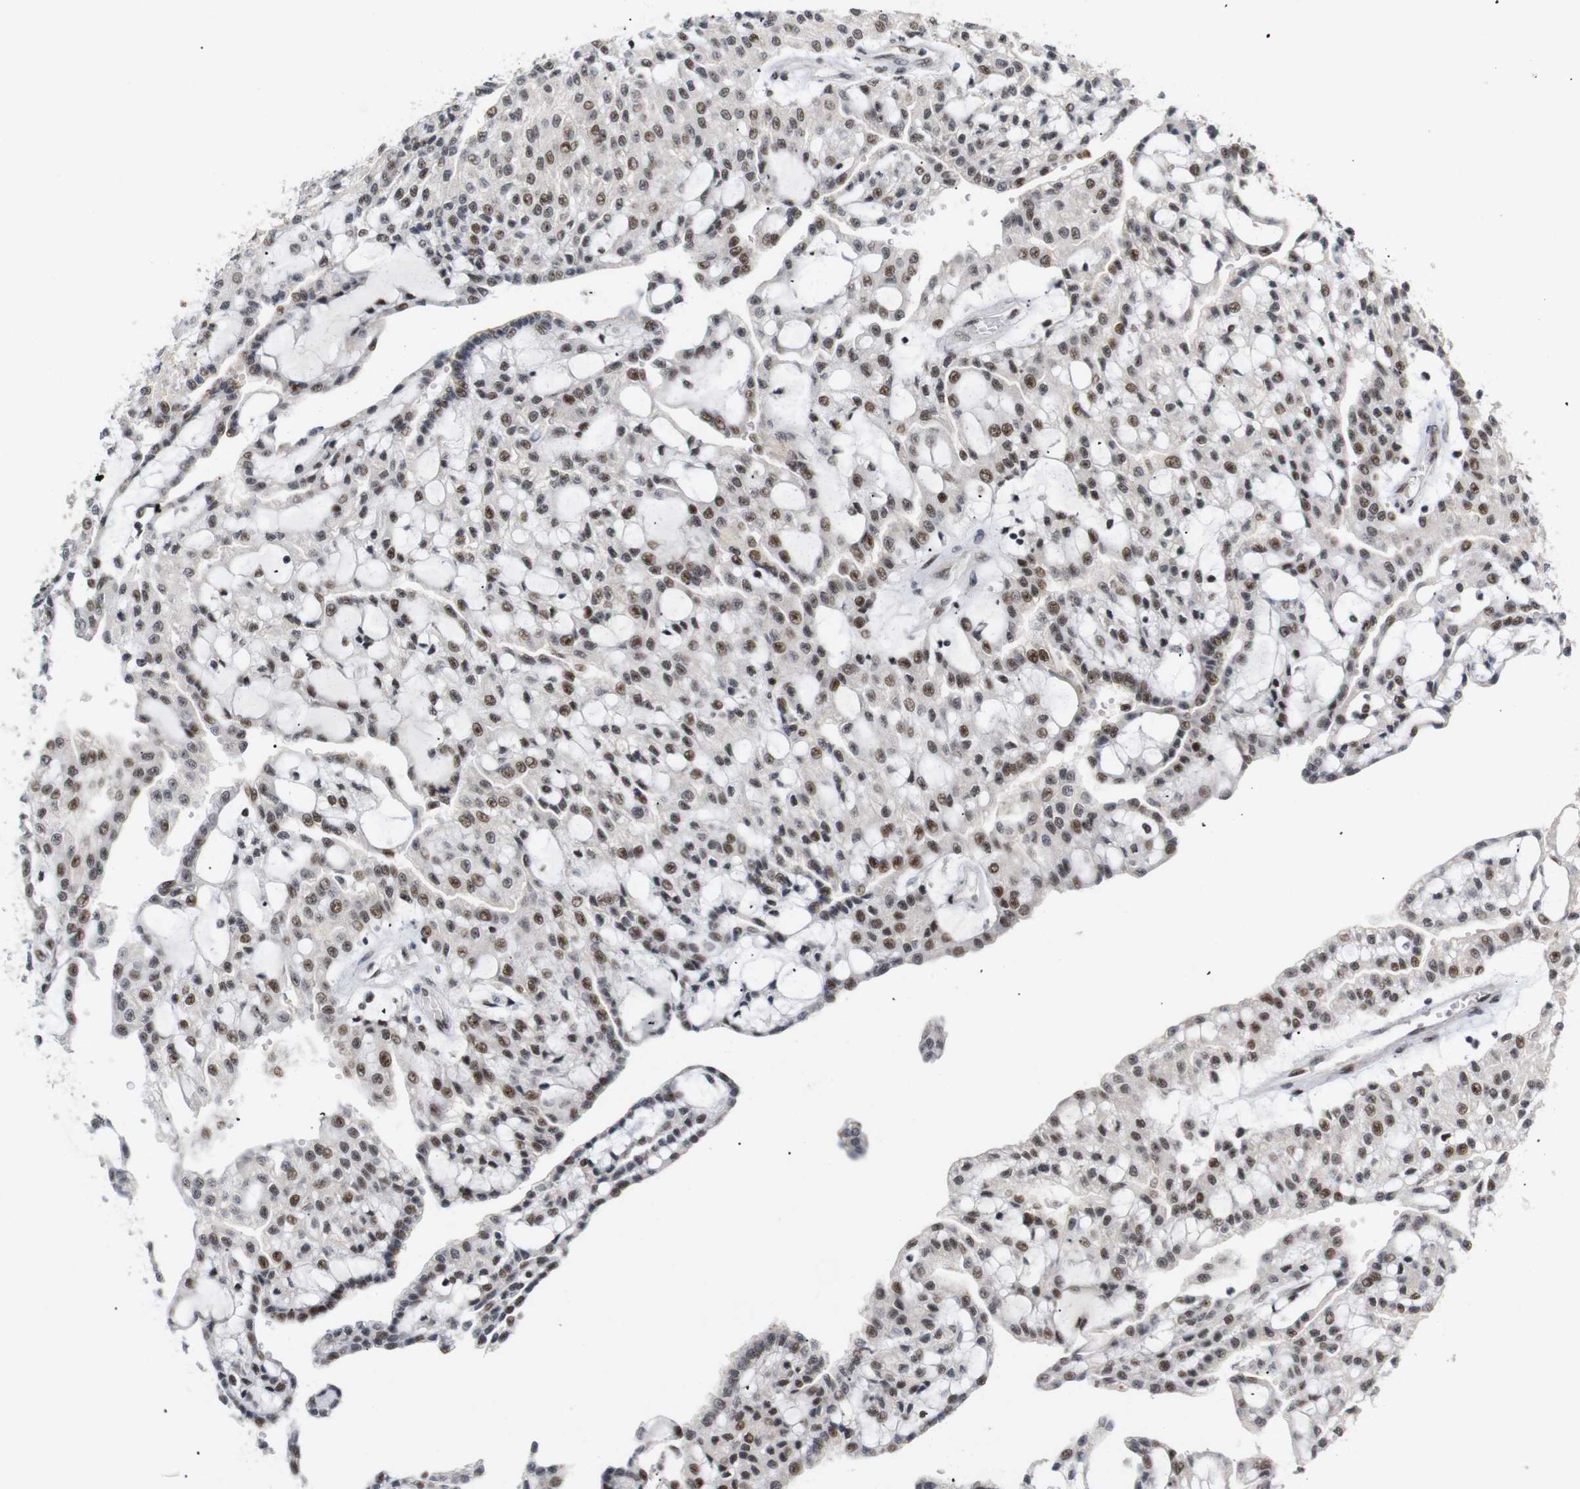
{"staining": {"intensity": "moderate", "quantity": "25%-75%", "location": "nuclear"}, "tissue": "renal cancer", "cell_type": "Tumor cells", "image_type": "cancer", "snomed": [{"axis": "morphology", "description": "Adenocarcinoma, NOS"}, {"axis": "topography", "description": "Kidney"}], "caption": "Renal cancer (adenocarcinoma) stained with immunohistochemistry (IHC) shows moderate nuclear positivity in about 25%-75% of tumor cells.", "gene": "PYM1", "patient": {"sex": "male", "age": 63}}